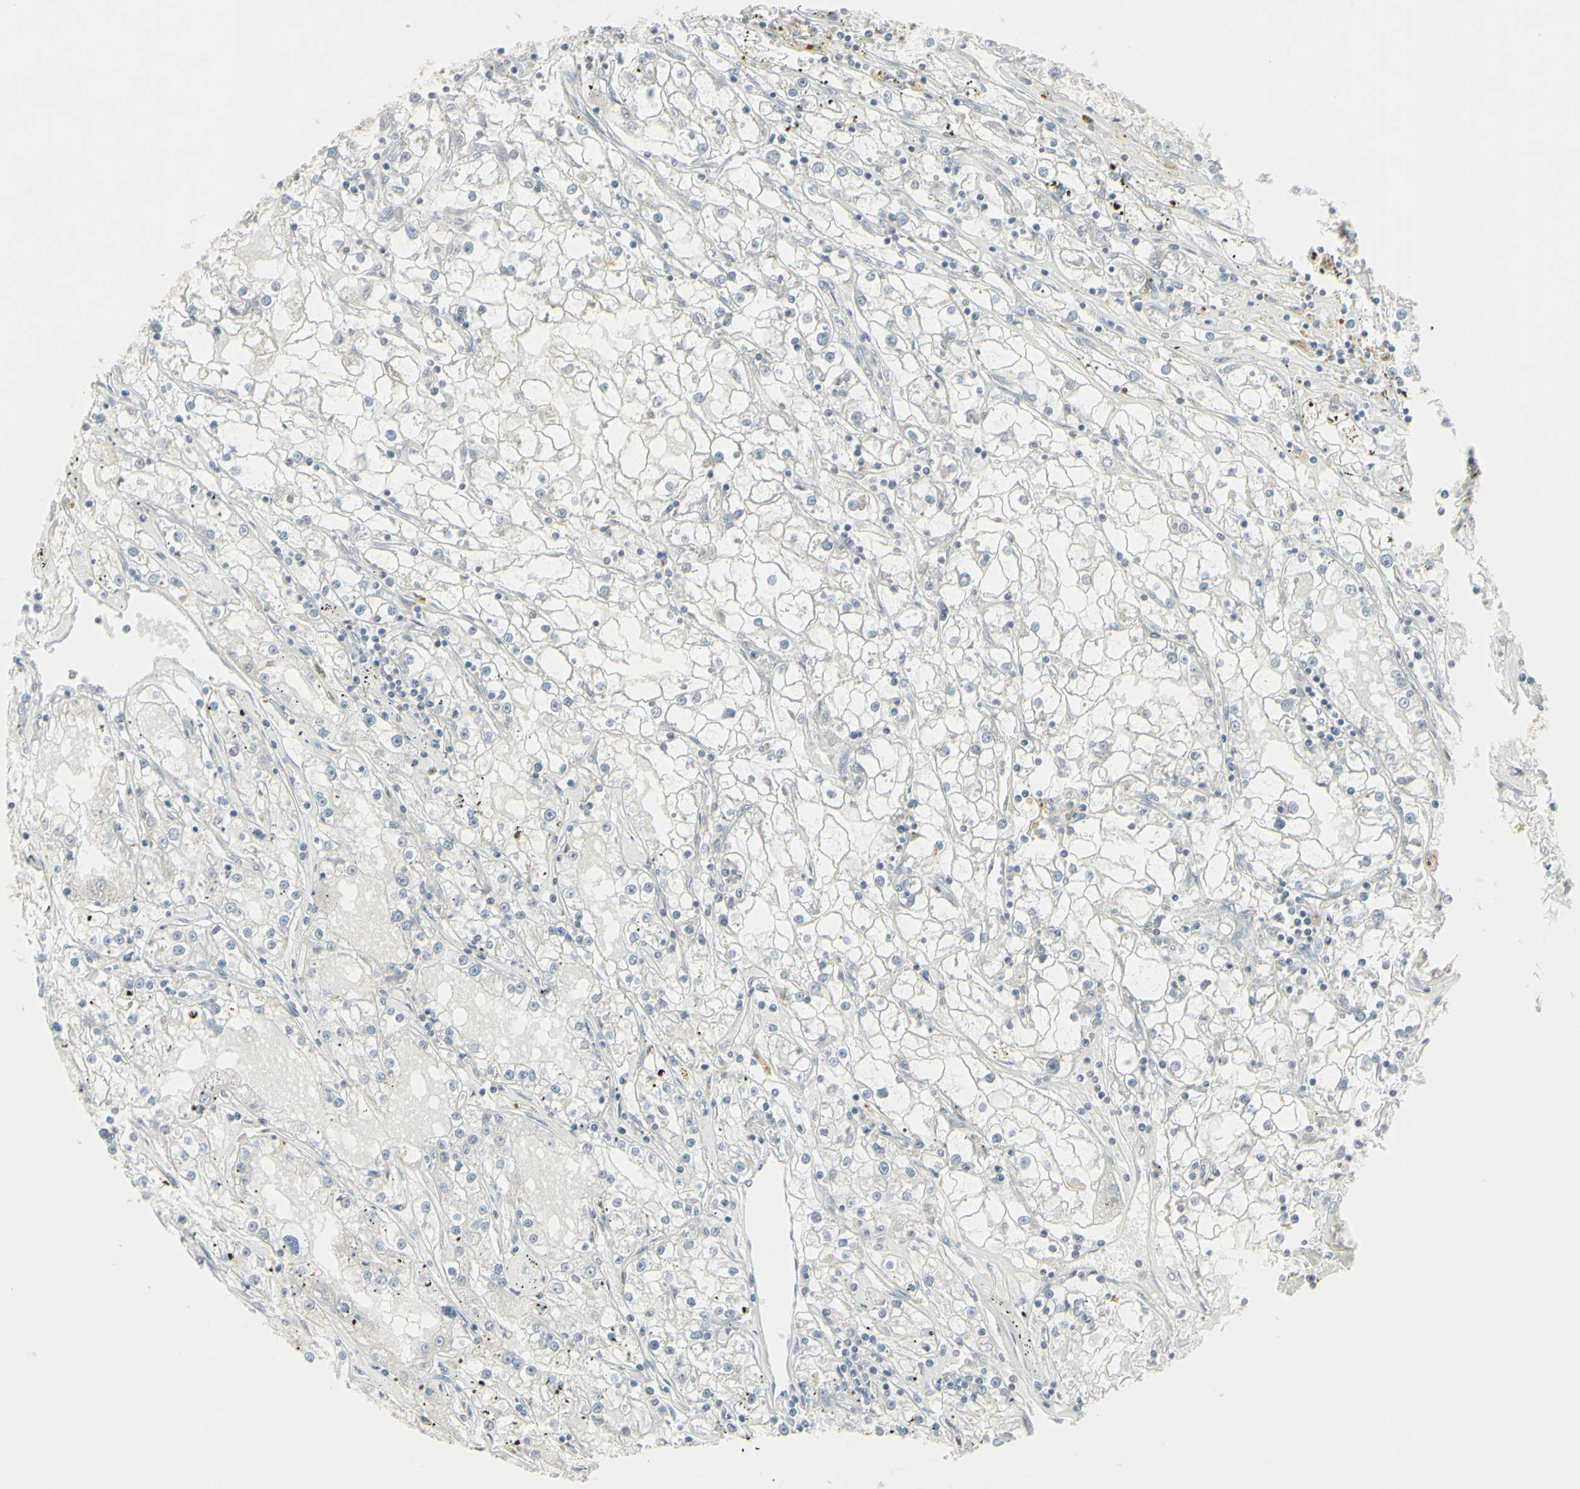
{"staining": {"intensity": "negative", "quantity": "none", "location": "none"}, "tissue": "renal cancer", "cell_type": "Tumor cells", "image_type": "cancer", "snomed": [{"axis": "morphology", "description": "Adenocarcinoma, NOS"}, {"axis": "topography", "description": "Kidney"}], "caption": "The photomicrograph shows no significant expression in tumor cells of renal adenocarcinoma.", "gene": "SAMSN1", "patient": {"sex": "male", "age": 56}}